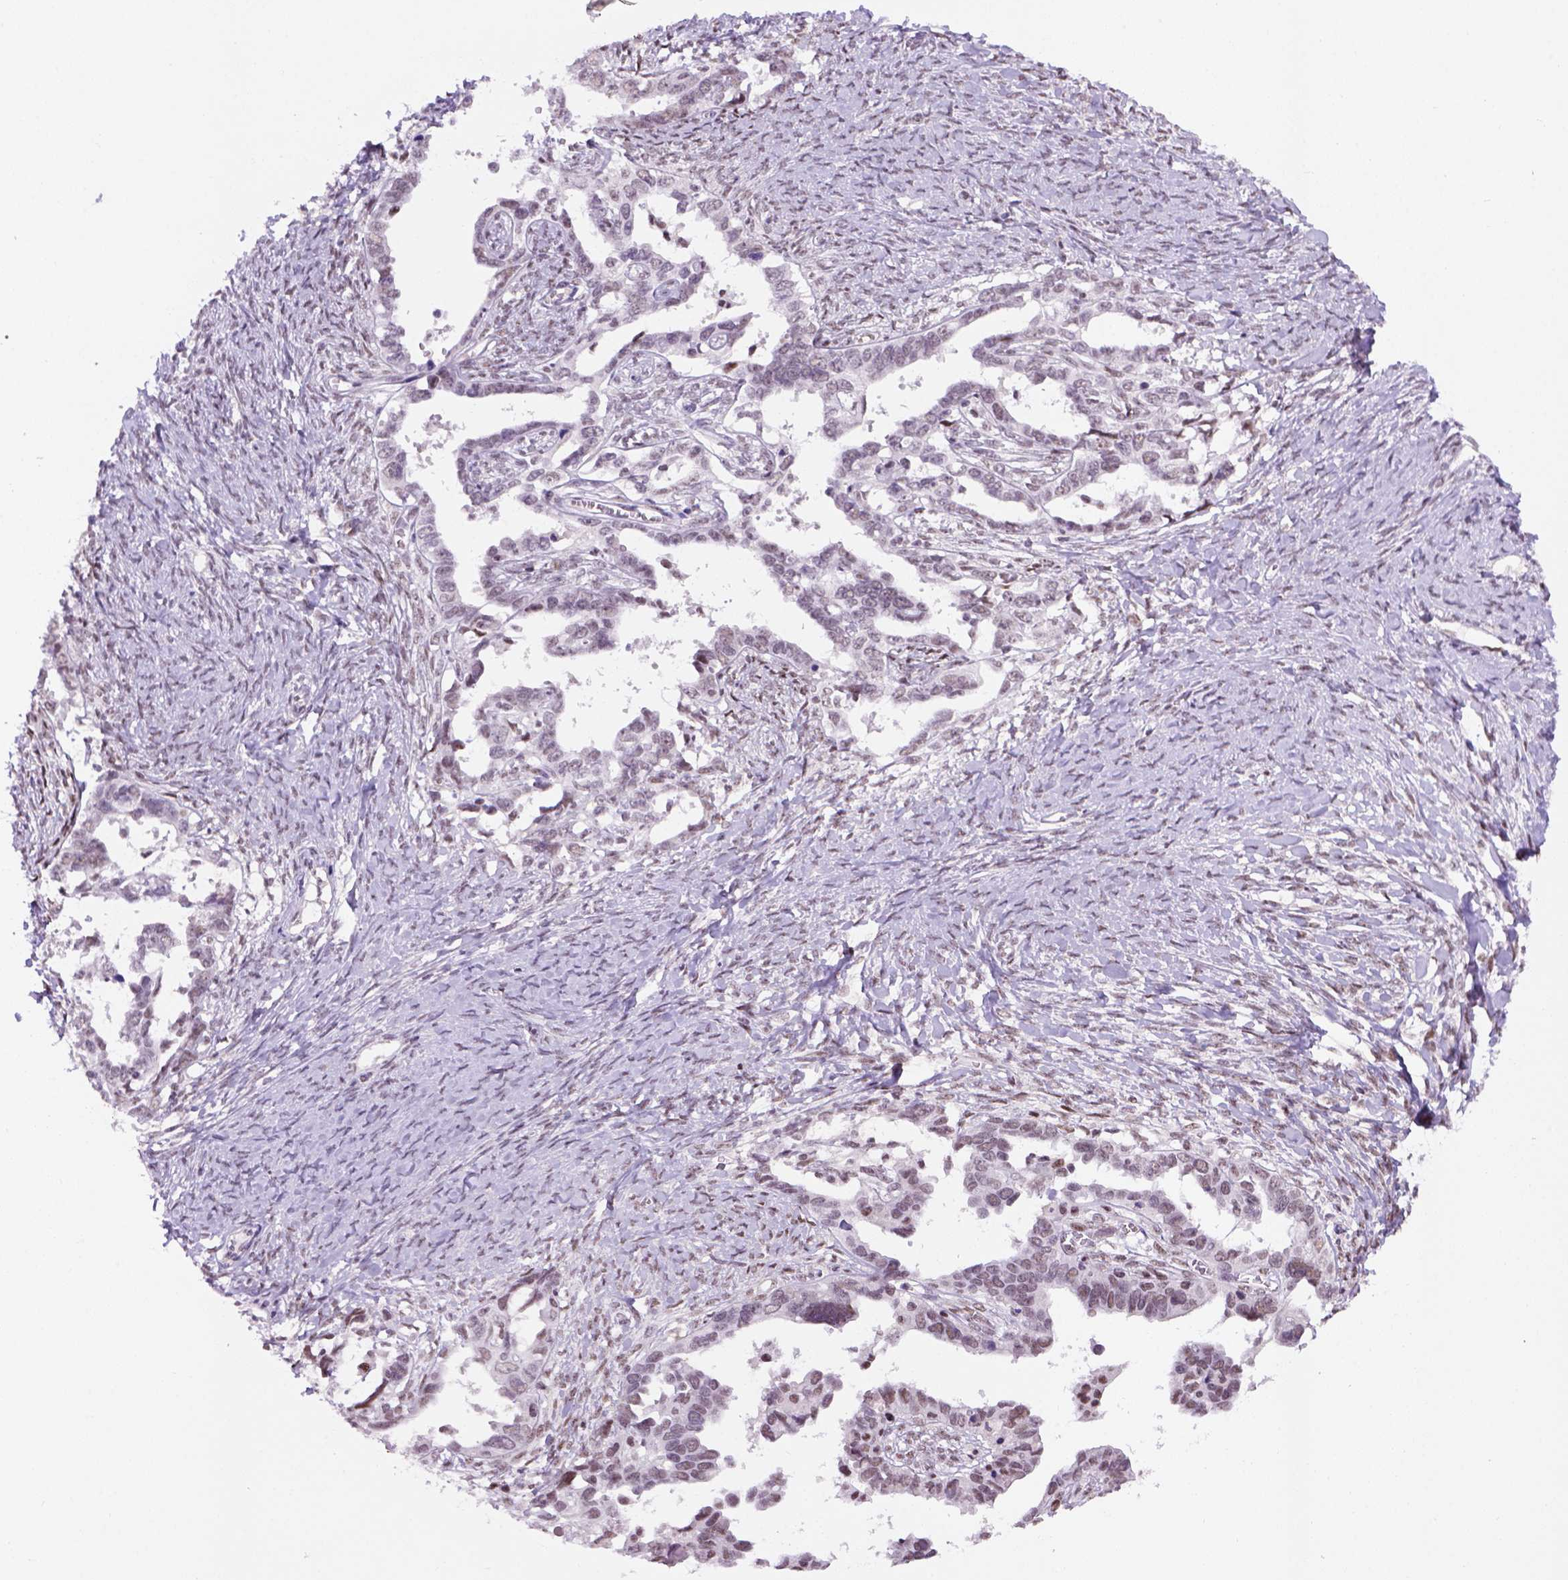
{"staining": {"intensity": "weak", "quantity": "<25%", "location": "nuclear"}, "tissue": "ovarian cancer", "cell_type": "Tumor cells", "image_type": "cancer", "snomed": [{"axis": "morphology", "description": "Cystadenocarcinoma, serous, NOS"}, {"axis": "topography", "description": "Ovary"}], "caption": "This is an IHC histopathology image of human ovarian serous cystadenocarcinoma. There is no staining in tumor cells.", "gene": "TBPL1", "patient": {"sex": "female", "age": 69}}